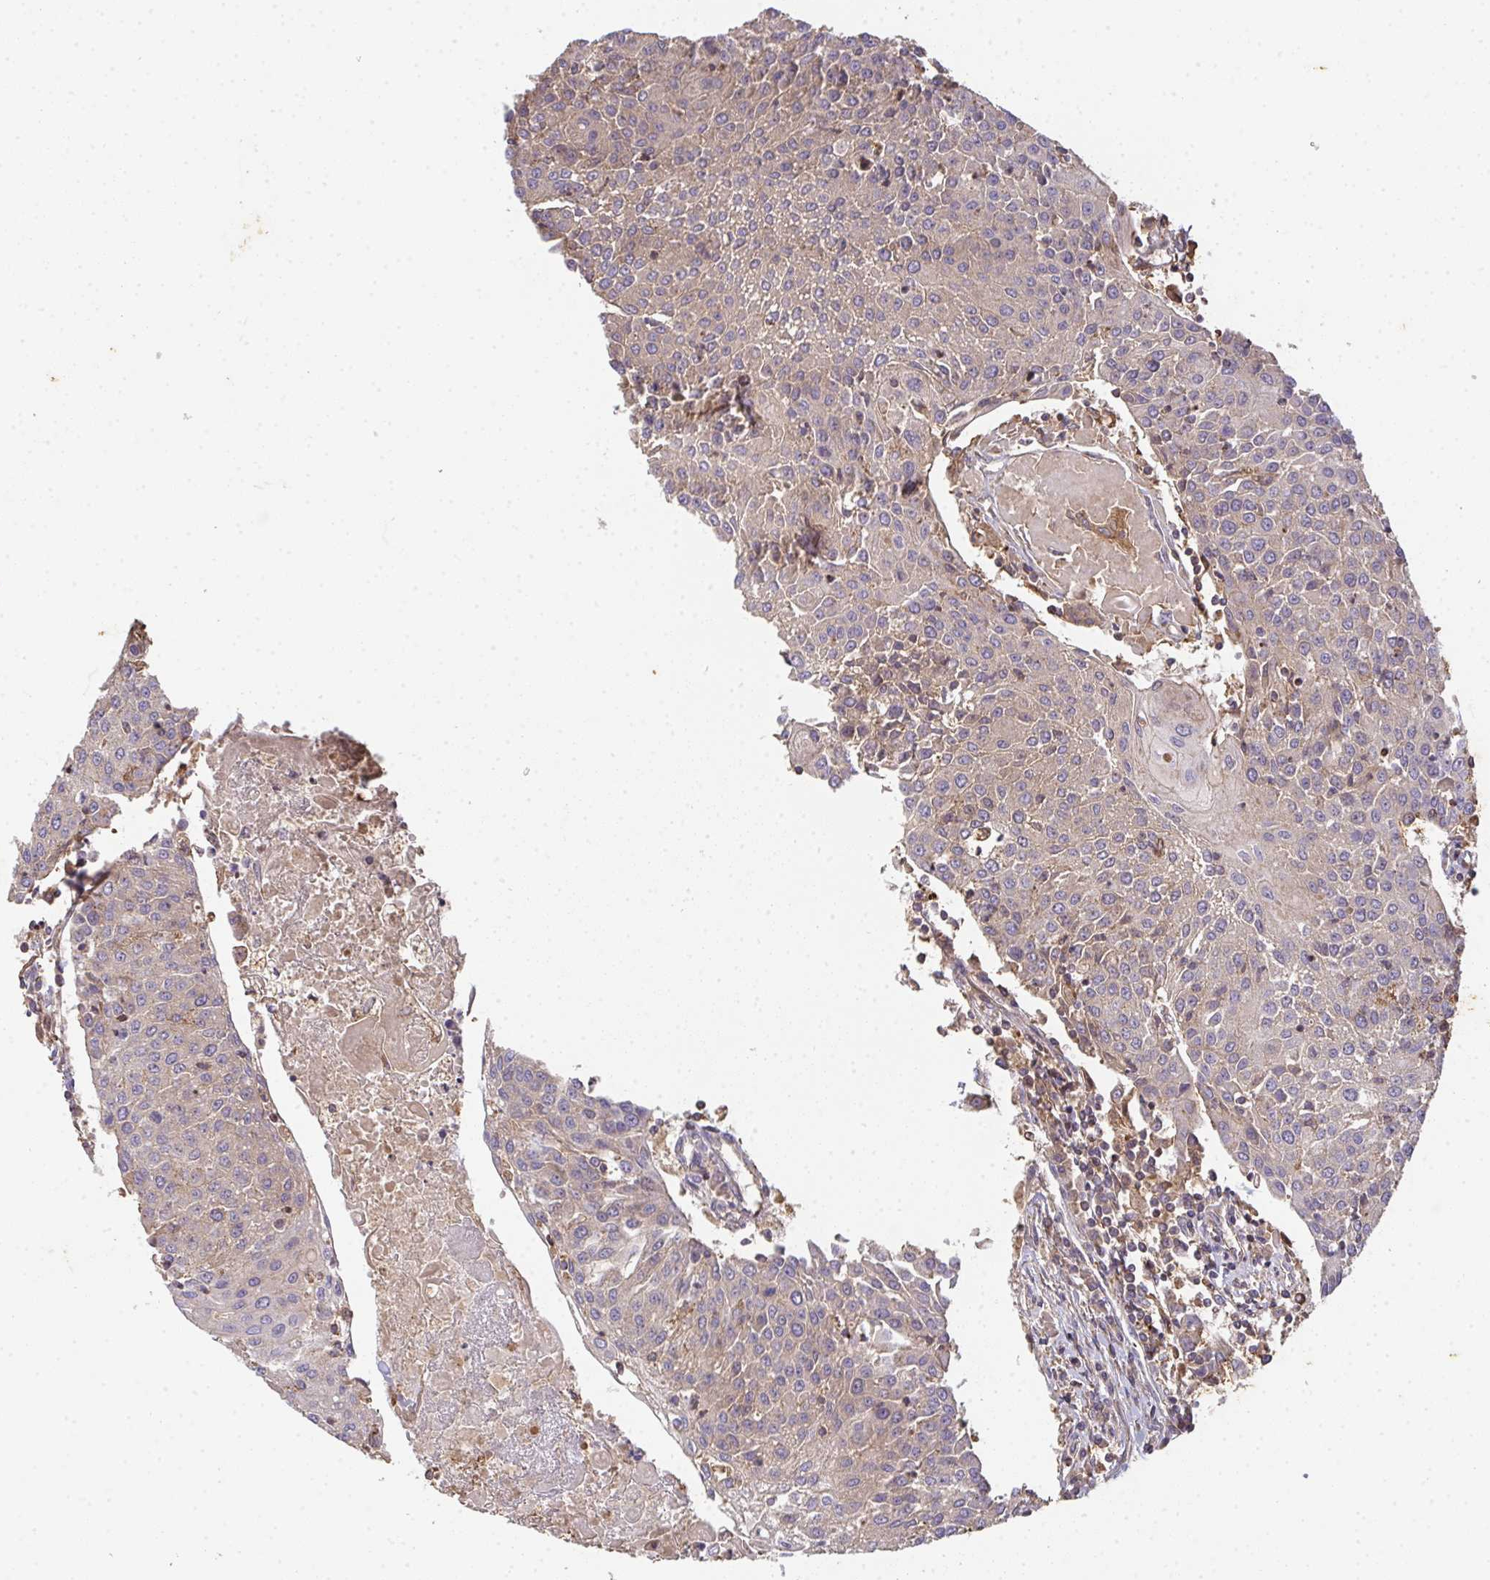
{"staining": {"intensity": "negative", "quantity": "none", "location": "none"}, "tissue": "urothelial cancer", "cell_type": "Tumor cells", "image_type": "cancer", "snomed": [{"axis": "morphology", "description": "Urothelial carcinoma, High grade"}, {"axis": "topography", "description": "Urinary bladder"}], "caption": "Immunohistochemistry photomicrograph of neoplastic tissue: human urothelial cancer stained with DAB (3,3'-diaminobenzidine) exhibits no significant protein staining in tumor cells.", "gene": "TNMD", "patient": {"sex": "female", "age": 85}}